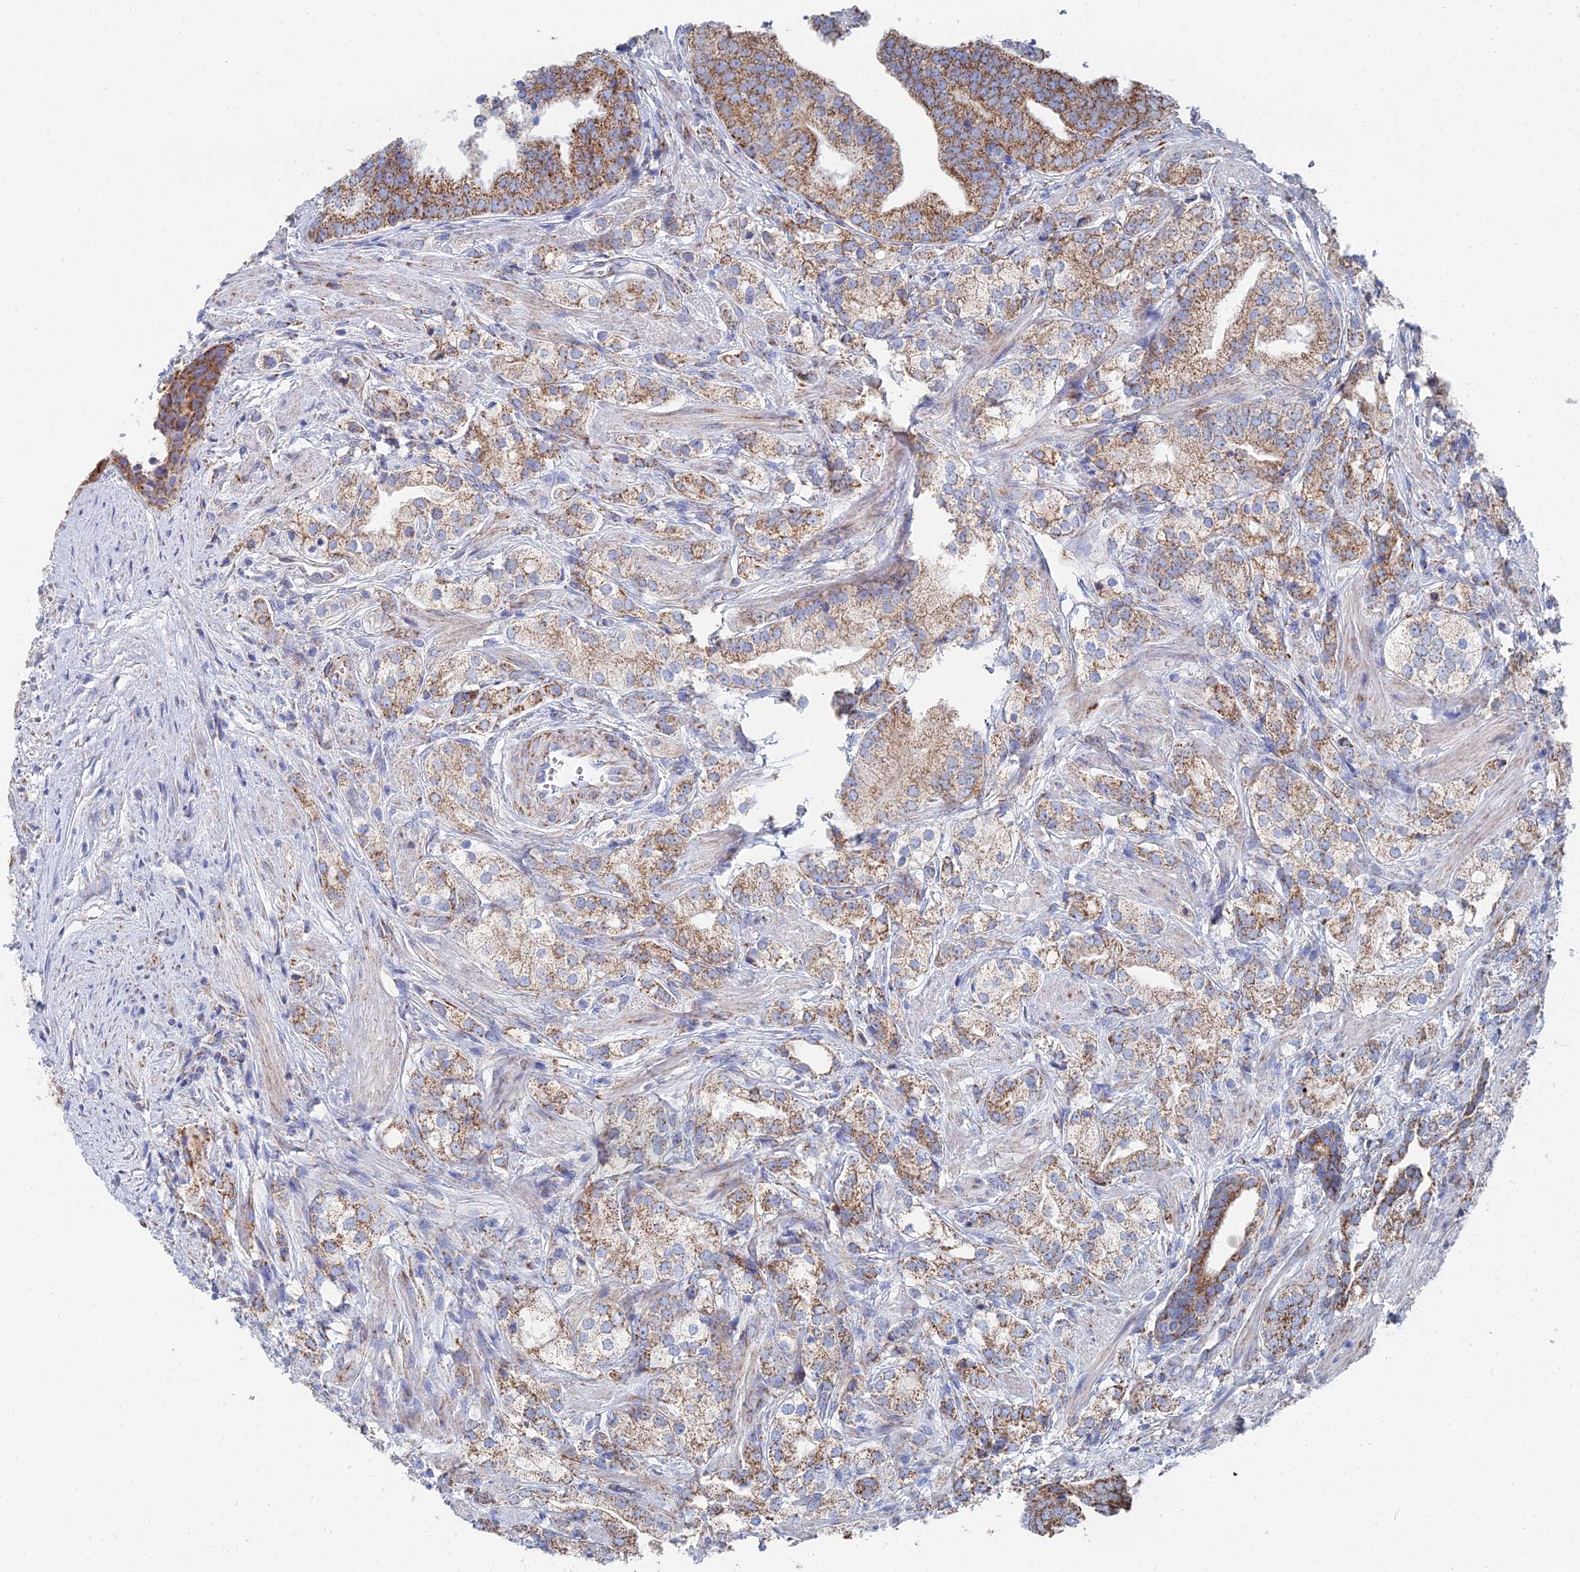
{"staining": {"intensity": "moderate", "quantity": "25%-75%", "location": "cytoplasmic/membranous"}, "tissue": "prostate cancer", "cell_type": "Tumor cells", "image_type": "cancer", "snomed": [{"axis": "morphology", "description": "Adenocarcinoma, High grade"}, {"axis": "topography", "description": "Prostate"}], "caption": "Protein staining shows moderate cytoplasmic/membranous expression in about 25%-75% of tumor cells in adenocarcinoma (high-grade) (prostate).", "gene": "IFT80", "patient": {"sex": "male", "age": 50}}